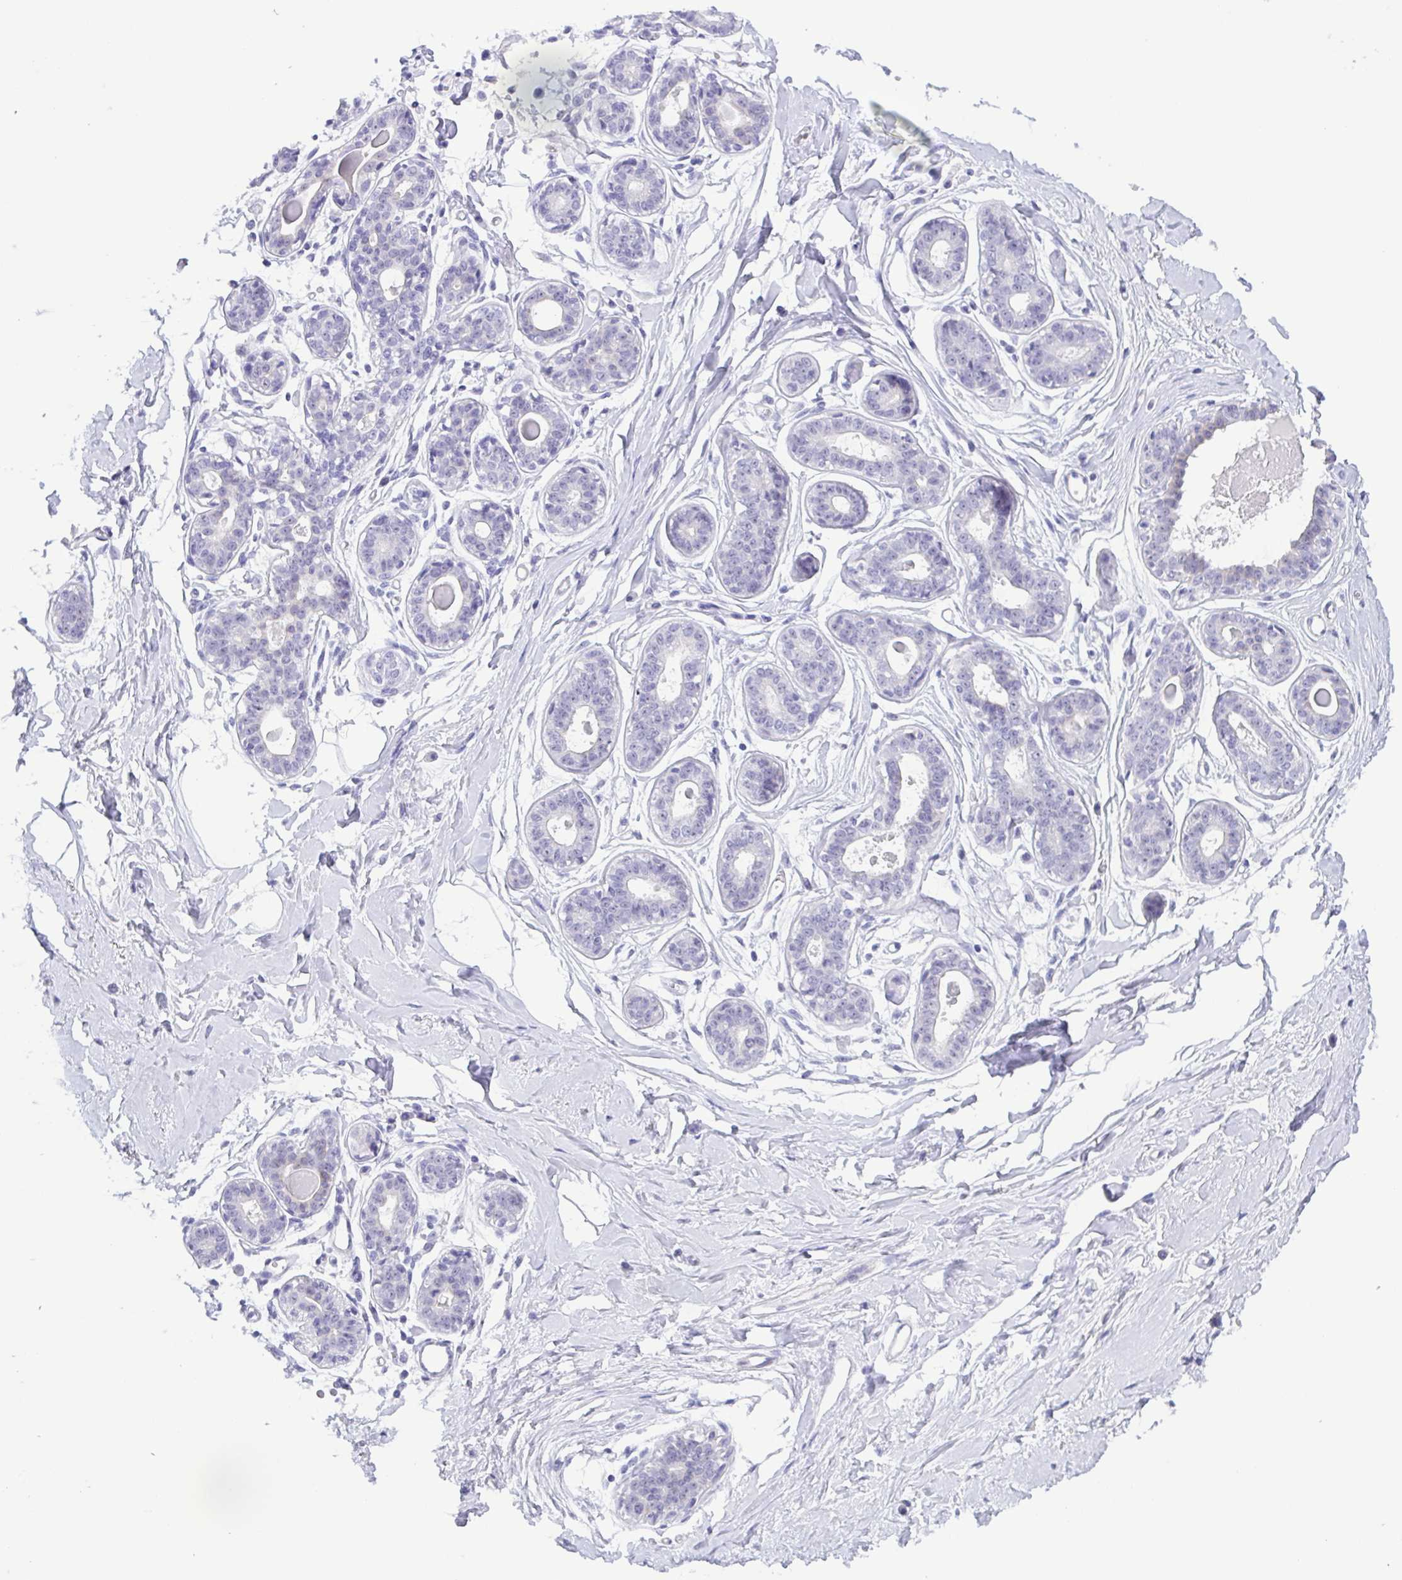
{"staining": {"intensity": "negative", "quantity": "none", "location": "none"}, "tissue": "breast", "cell_type": "Adipocytes", "image_type": "normal", "snomed": [{"axis": "morphology", "description": "Normal tissue, NOS"}, {"axis": "topography", "description": "Breast"}], "caption": "High power microscopy image of an immunohistochemistry (IHC) photomicrograph of benign breast, revealing no significant staining in adipocytes.", "gene": "MYL7", "patient": {"sex": "female", "age": 45}}